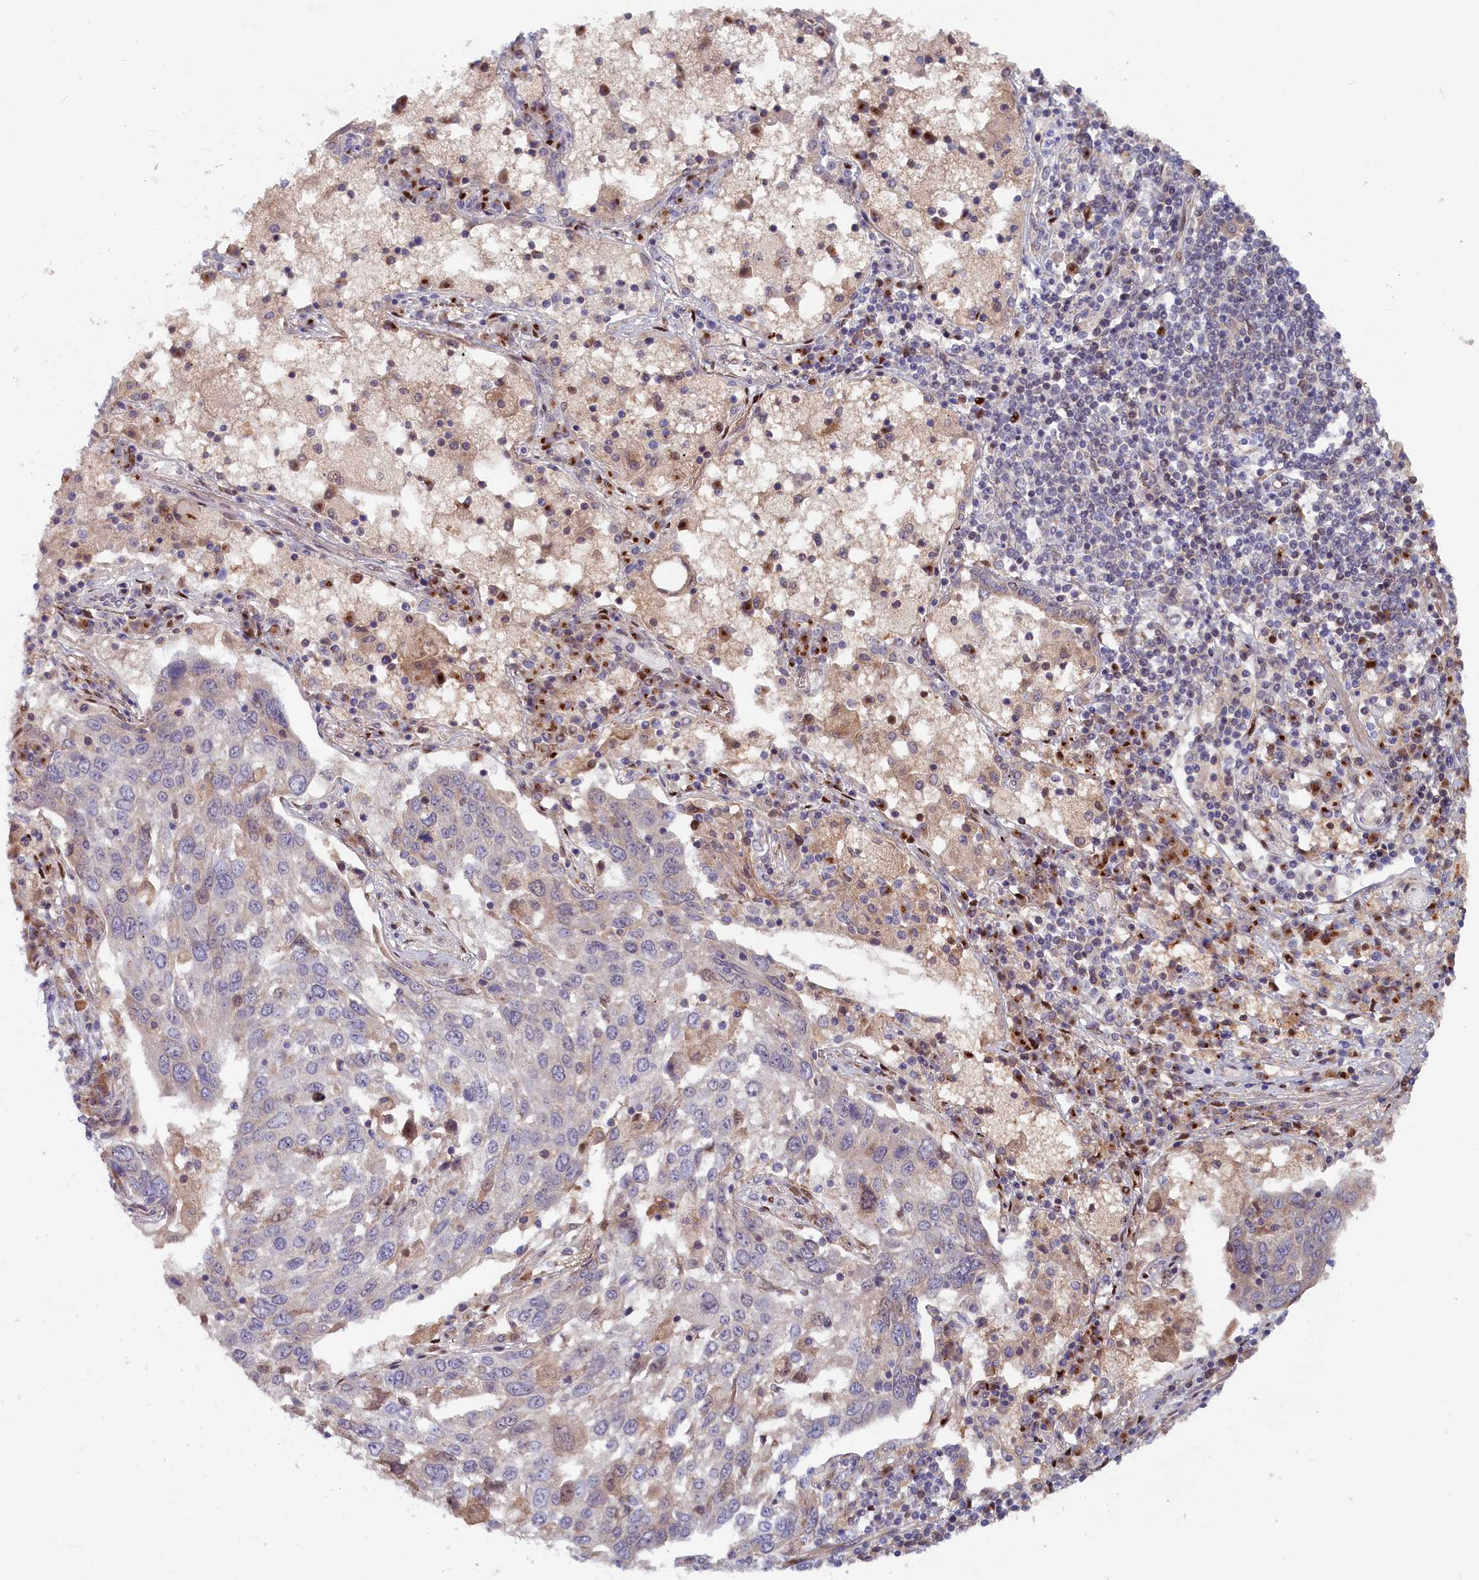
{"staining": {"intensity": "negative", "quantity": "none", "location": "none"}, "tissue": "lung cancer", "cell_type": "Tumor cells", "image_type": "cancer", "snomed": [{"axis": "morphology", "description": "Squamous cell carcinoma, NOS"}, {"axis": "topography", "description": "Lung"}], "caption": "This is an IHC micrograph of lung cancer (squamous cell carcinoma). There is no expression in tumor cells.", "gene": "CHST12", "patient": {"sex": "male", "age": 65}}